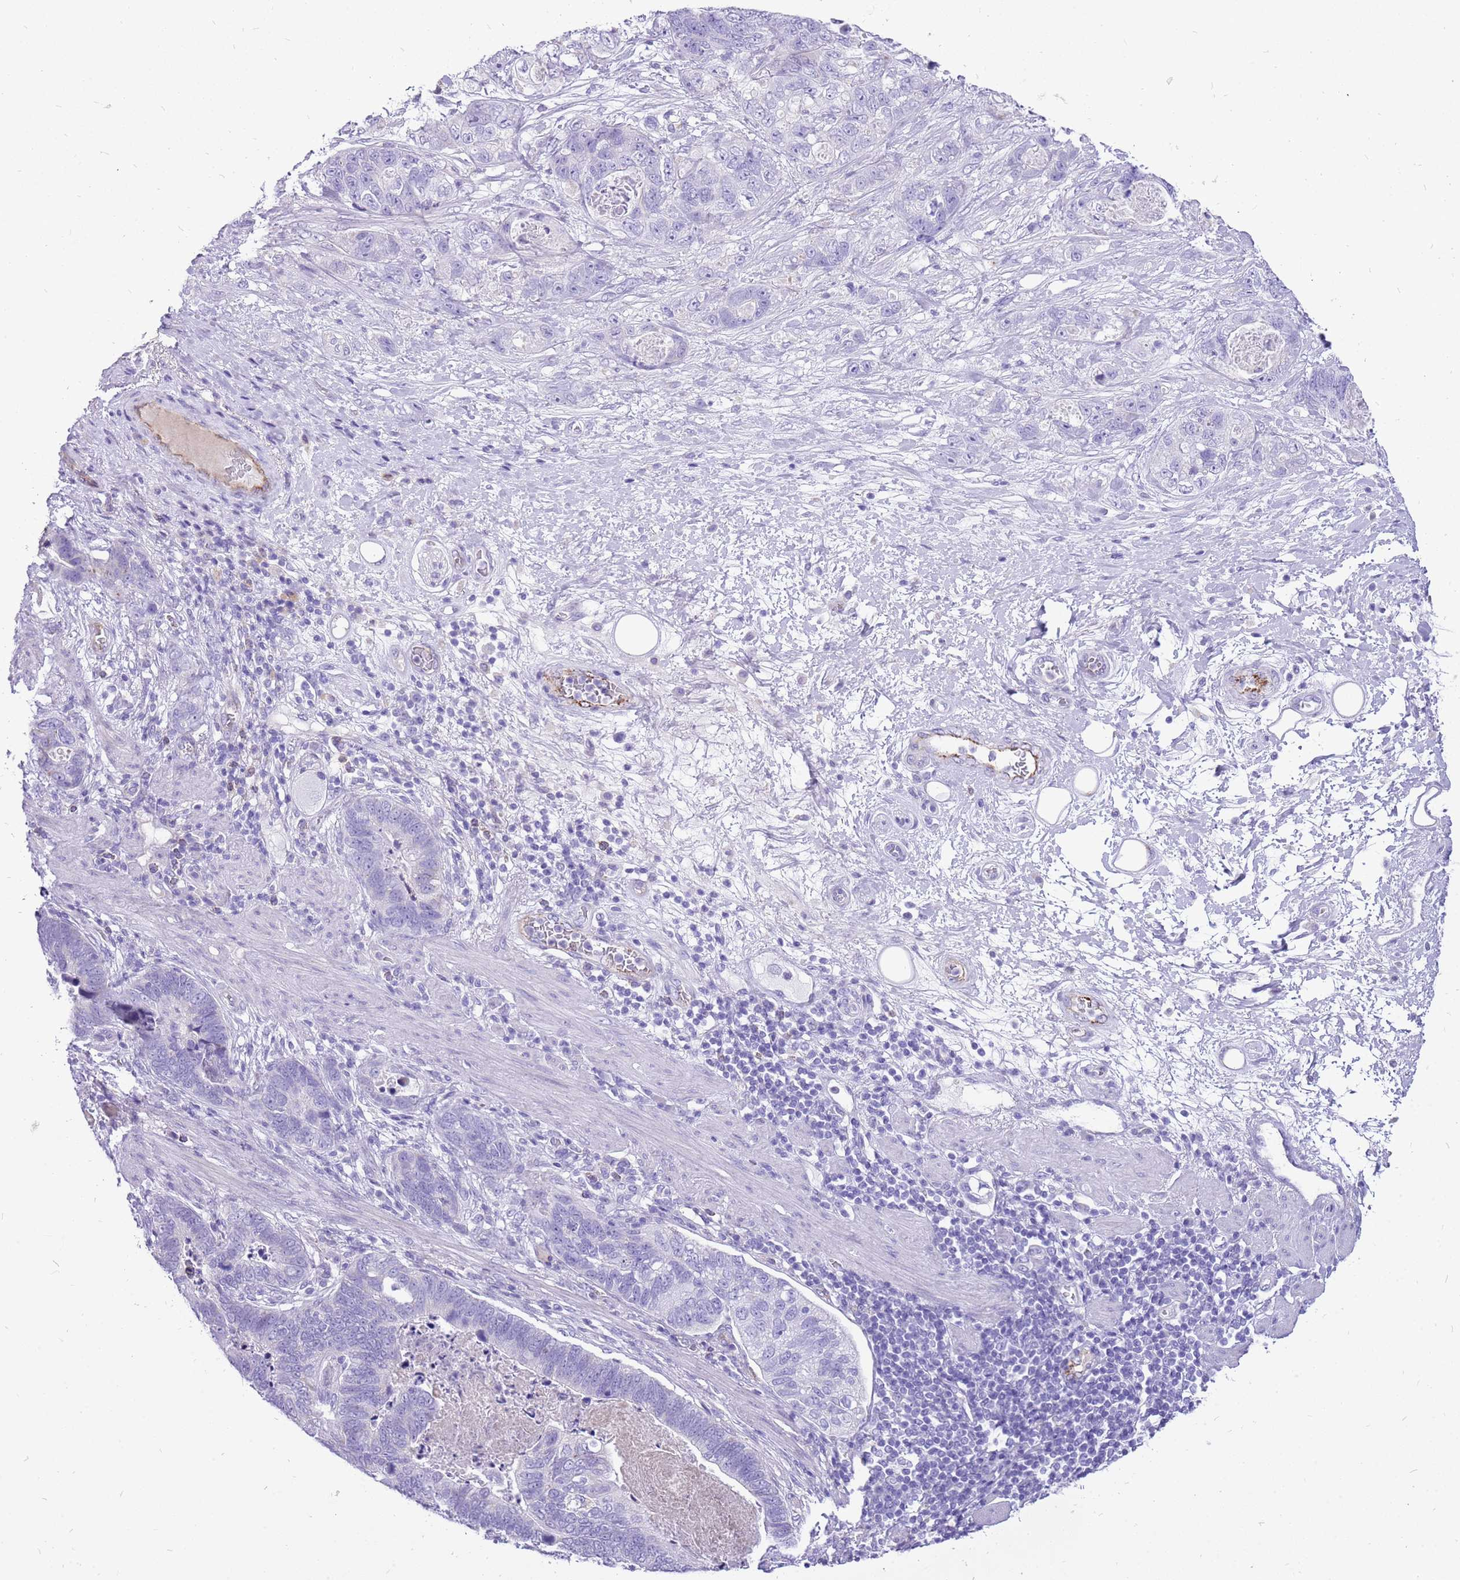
{"staining": {"intensity": "negative", "quantity": "none", "location": "none"}, "tissue": "stomach cancer", "cell_type": "Tumor cells", "image_type": "cancer", "snomed": [{"axis": "morphology", "description": "Normal tissue, NOS"}, {"axis": "morphology", "description": "Adenocarcinoma, NOS"}, {"axis": "topography", "description": "Stomach"}], "caption": "Photomicrograph shows no significant protein positivity in tumor cells of stomach cancer.", "gene": "PCNX1", "patient": {"sex": "female", "age": 89}}